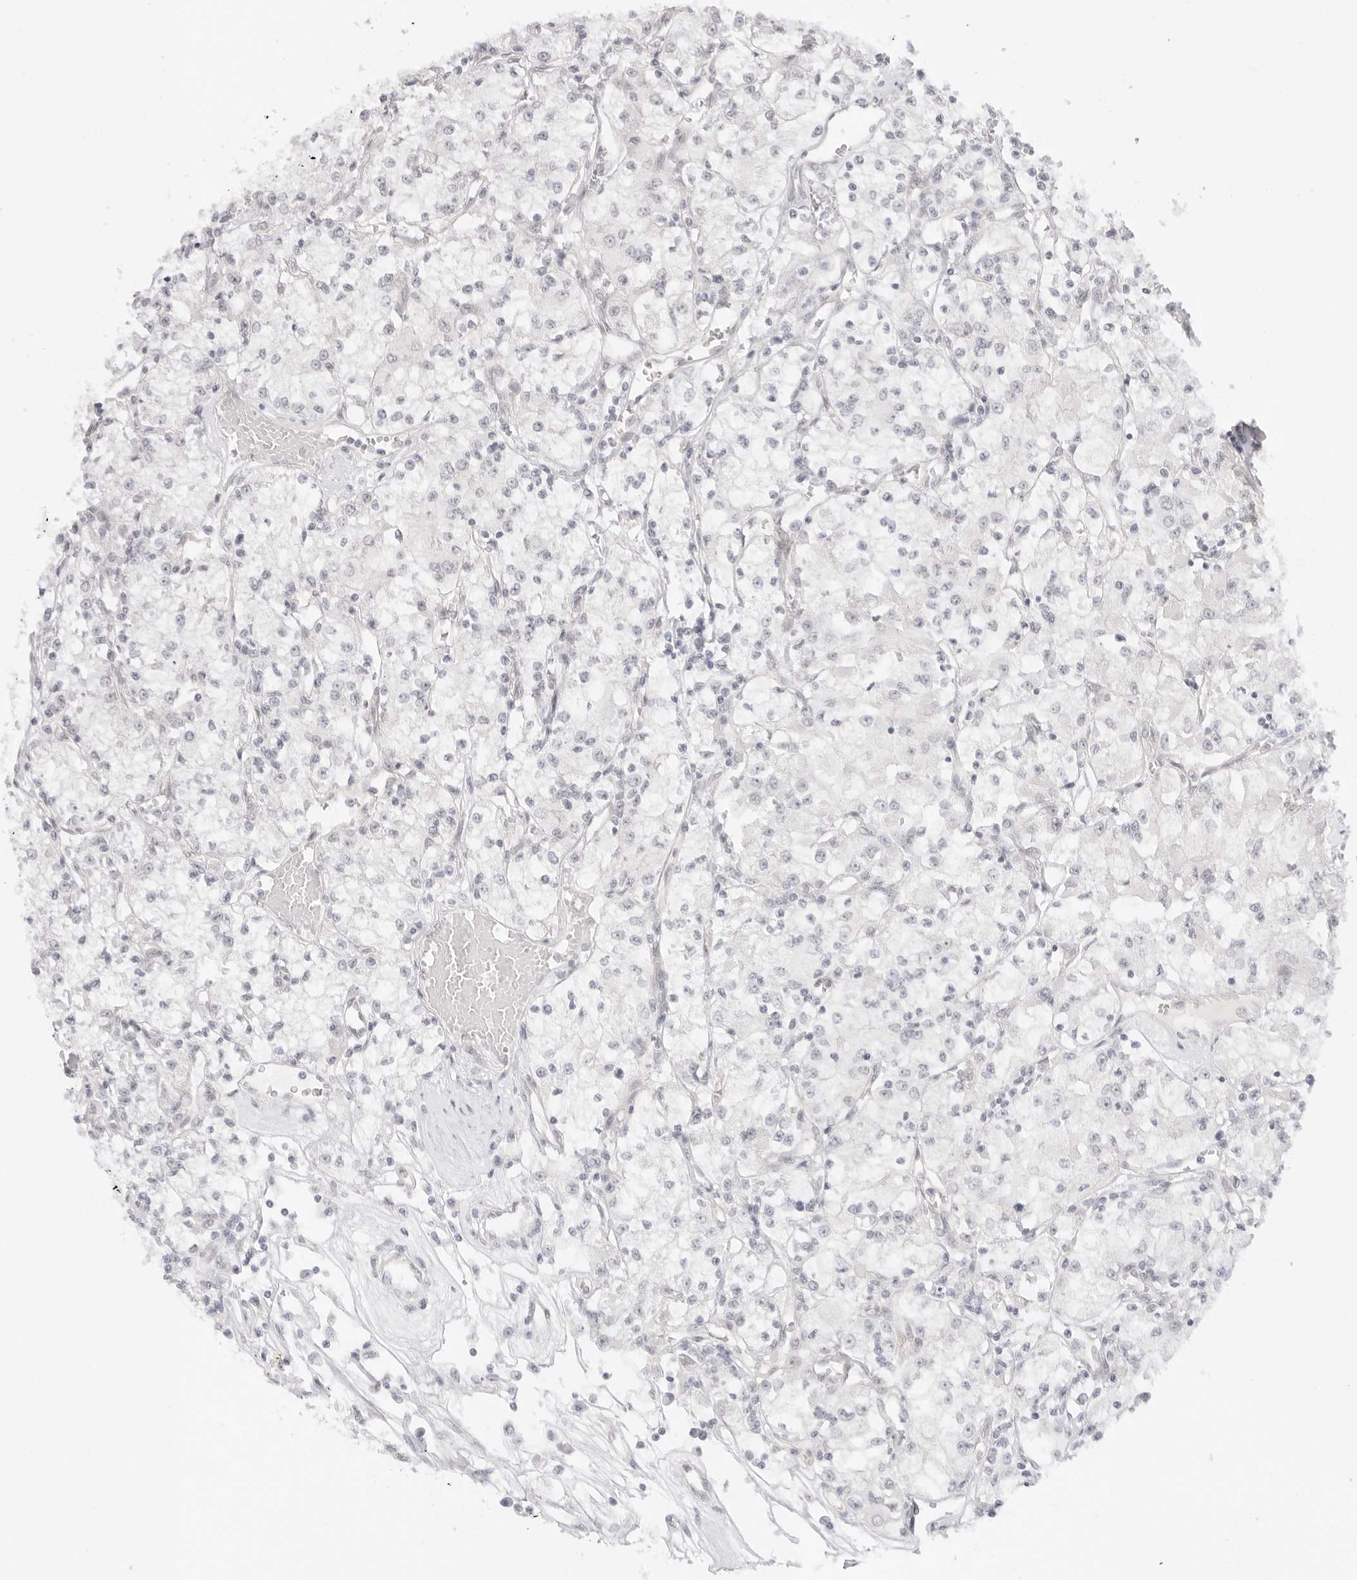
{"staining": {"intensity": "negative", "quantity": "none", "location": "none"}, "tissue": "renal cancer", "cell_type": "Tumor cells", "image_type": "cancer", "snomed": [{"axis": "morphology", "description": "Adenocarcinoma, NOS"}, {"axis": "topography", "description": "Kidney"}], "caption": "Immunohistochemistry micrograph of human adenocarcinoma (renal) stained for a protein (brown), which exhibits no expression in tumor cells. Brightfield microscopy of immunohistochemistry stained with DAB (brown) and hematoxylin (blue), captured at high magnification.", "gene": "MED18", "patient": {"sex": "female", "age": 59}}